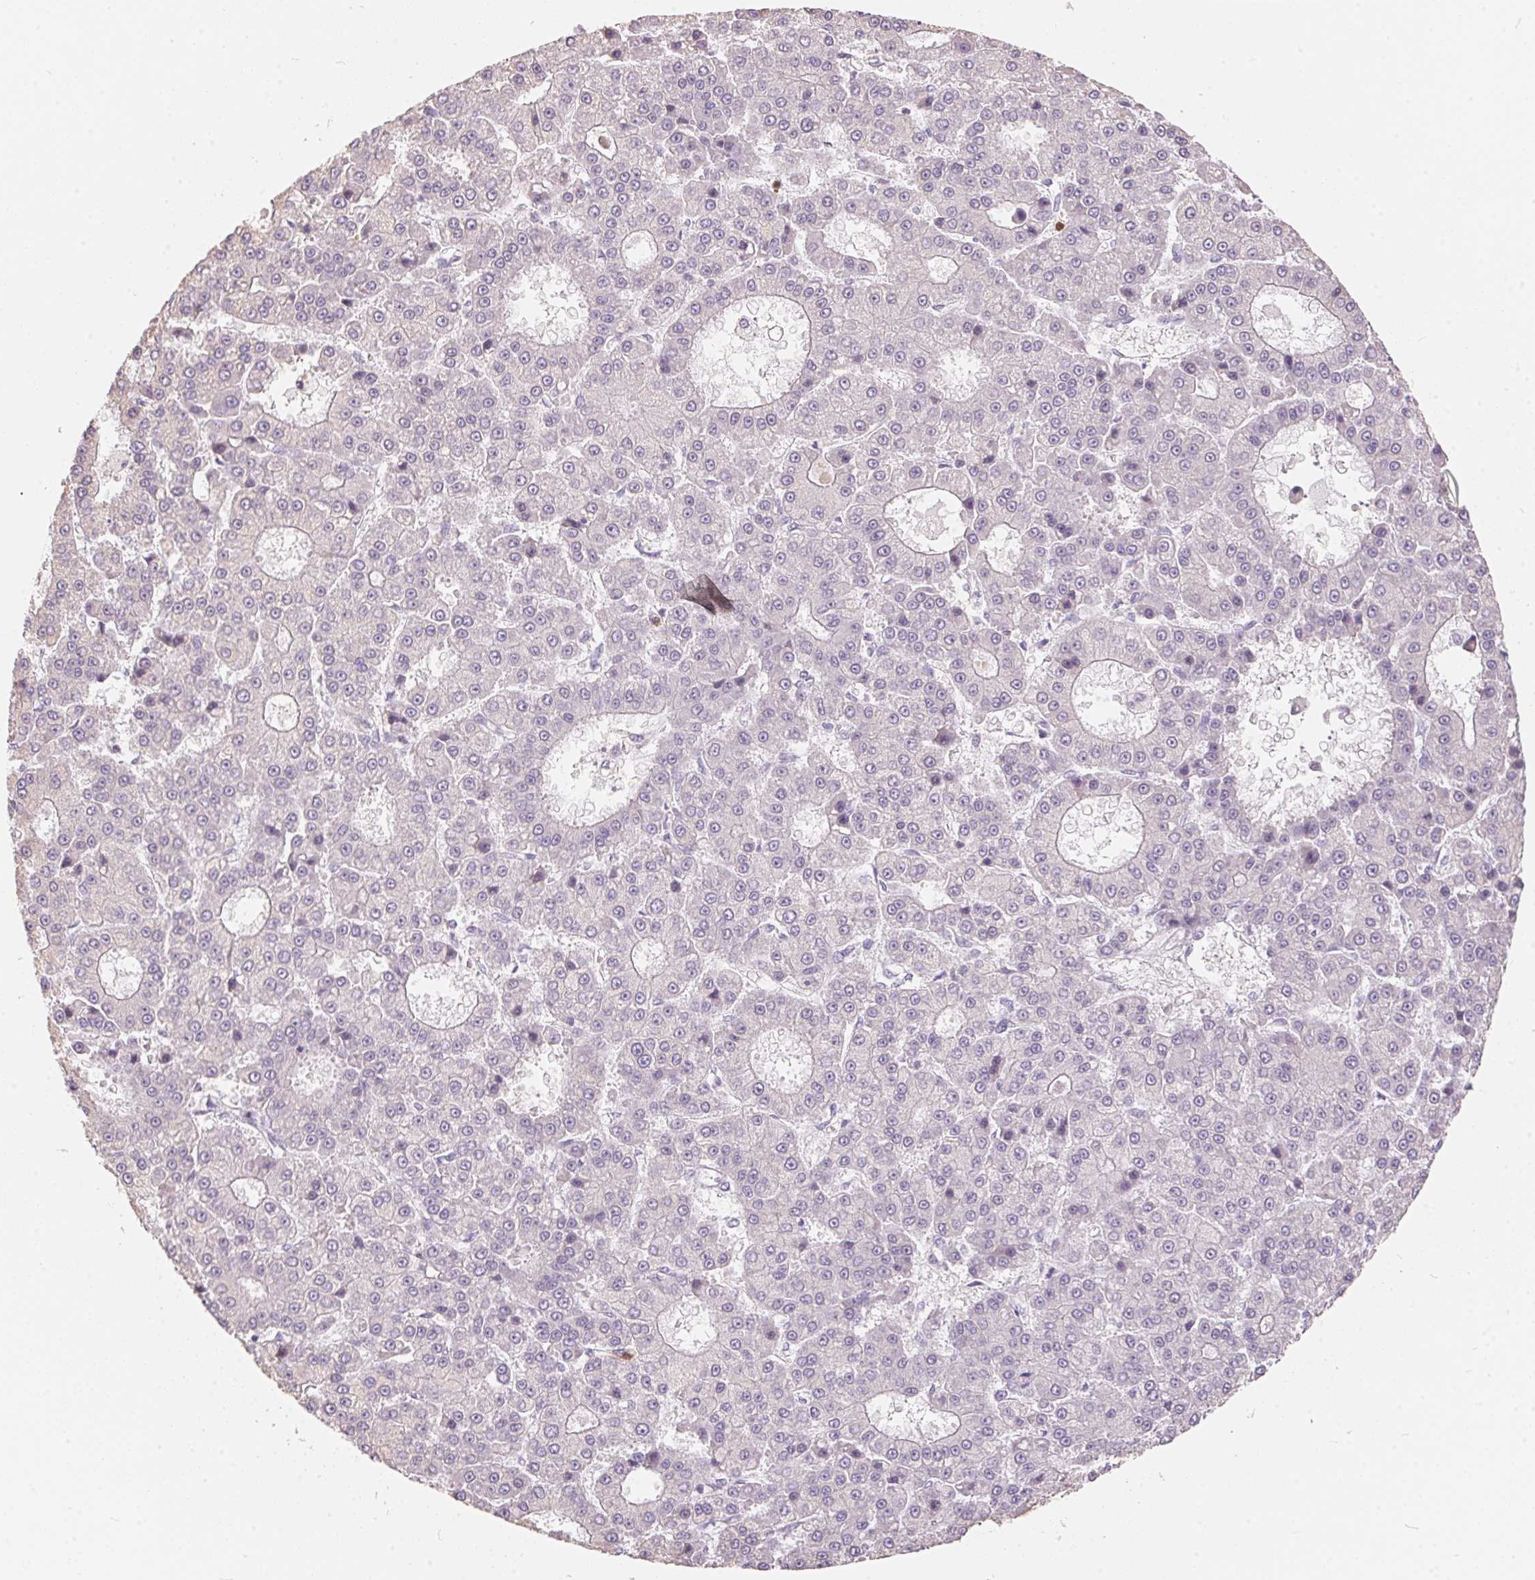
{"staining": {"intensity": "negative", "quantity": "none", "location": "none"}, "tissue": "liver cancer", "cell_type": "Tumor cells", "image_type": "cancer", "snomed": [{"axis": "morphology", "description": "Carcinoma, Hepatocellular, NOS"}, {"axis": "topography", "description": "Liver"}], "caption": "The micrograph shows no staining of tumor cells in liver cancer (hepatocellular carcinoma). (Stains: DAB (3,3'-diaminobenzidine) IHC with hematoxylin counter stain, Microscopy: brightfield microscopy at high magnification).", "gene": "SERPINB1", "patient": {"sex": "male", "age": 70}}